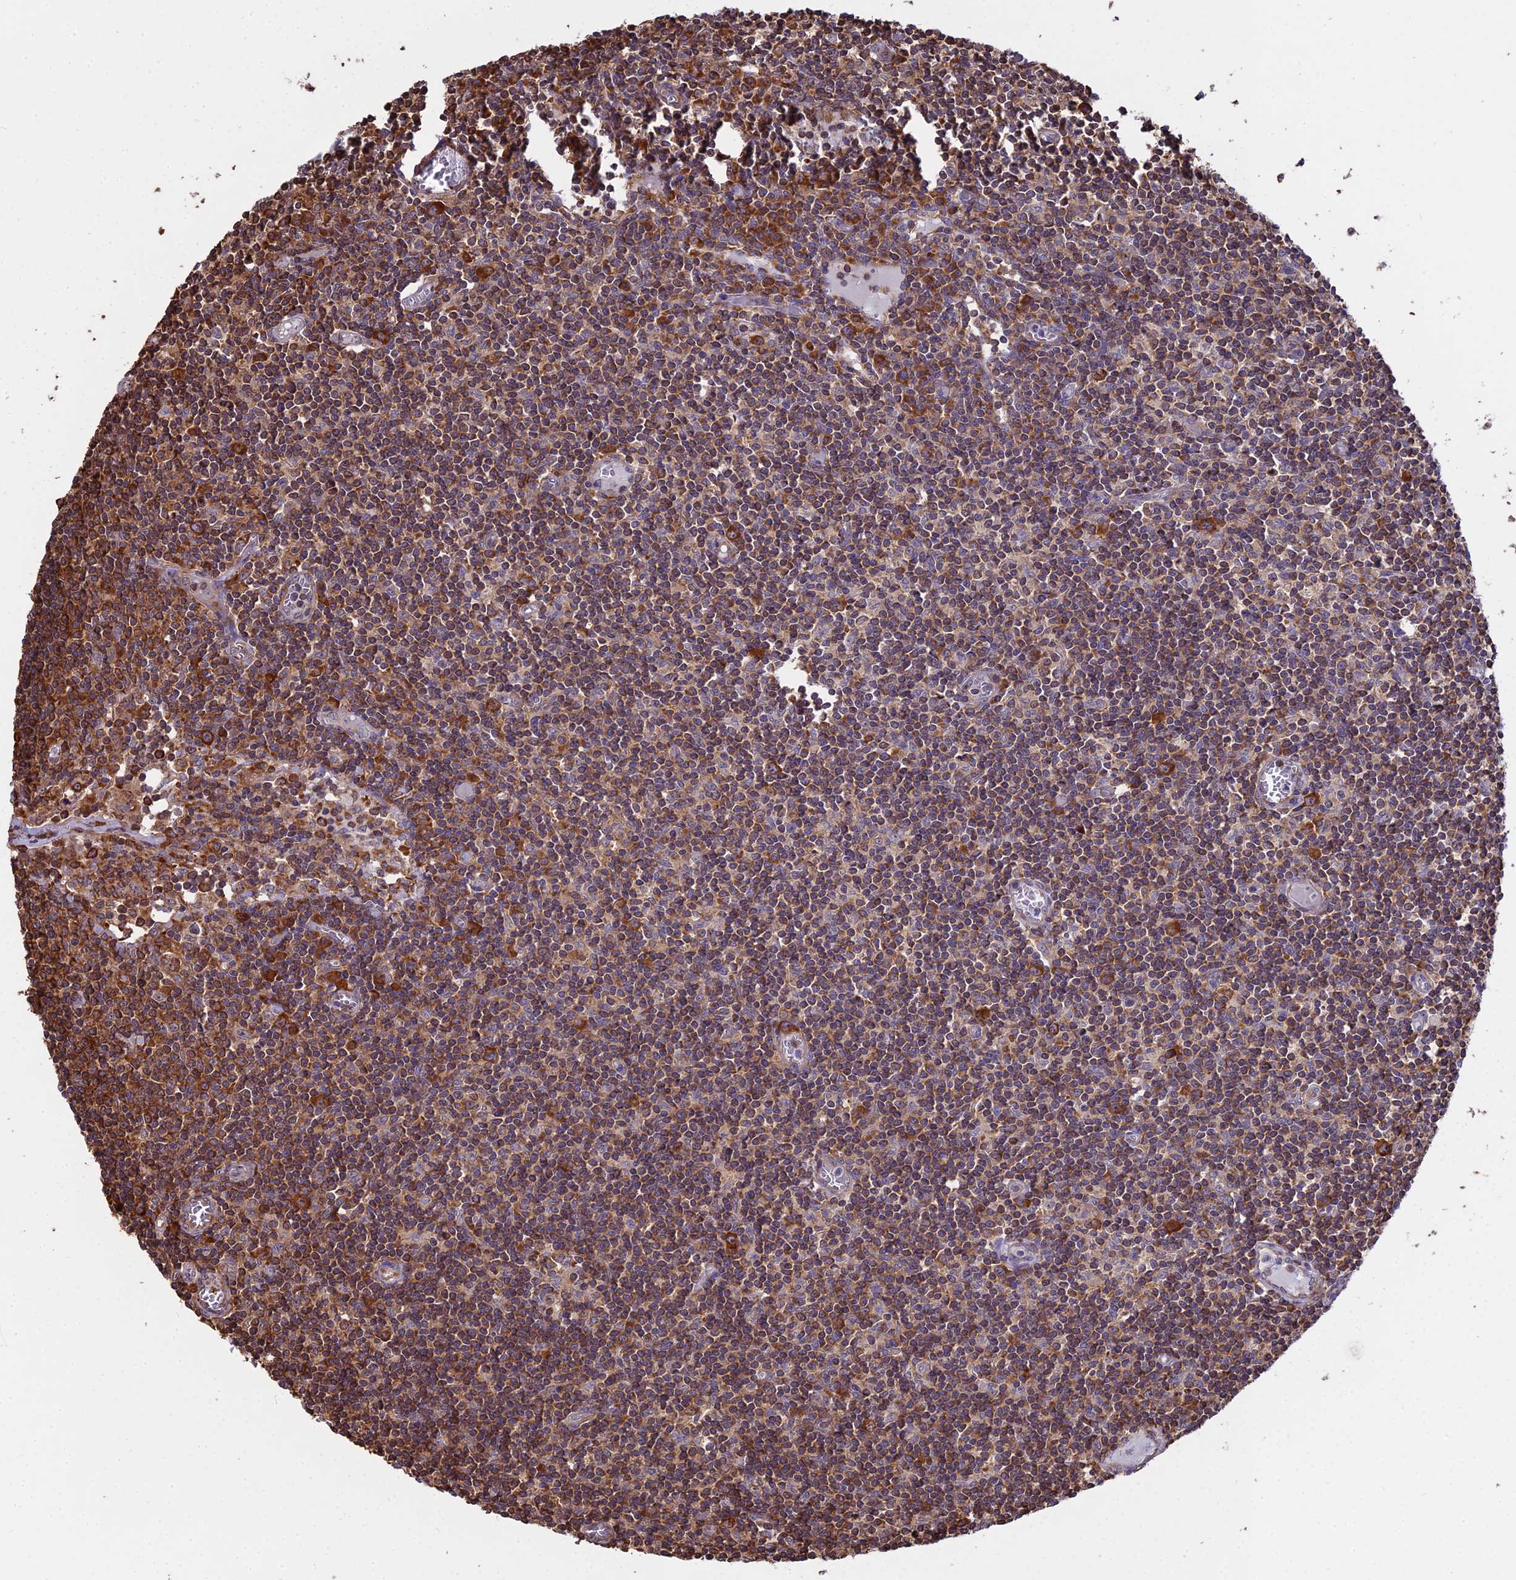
{"staining": {"intensity": "strong", "quantity": ">75%", "location": "cytoplasmic/membranous"}, "tissue": "lymph node", "cell_type": "Germinal center cells", "image_type": "normal", "snomed": [{"axis": "morphology", "description": "Normal tissue, NOS"}, {"axis": "topography", "description": "Lymph node"}], "caption": "IHC (DAB) staining of normal human lymph node shows strong cytoplasmic/membranous protein expression in about >75% of germinal center cells.", "gene": "RPL26", "patient": {"sex": "female", "age": 55}}